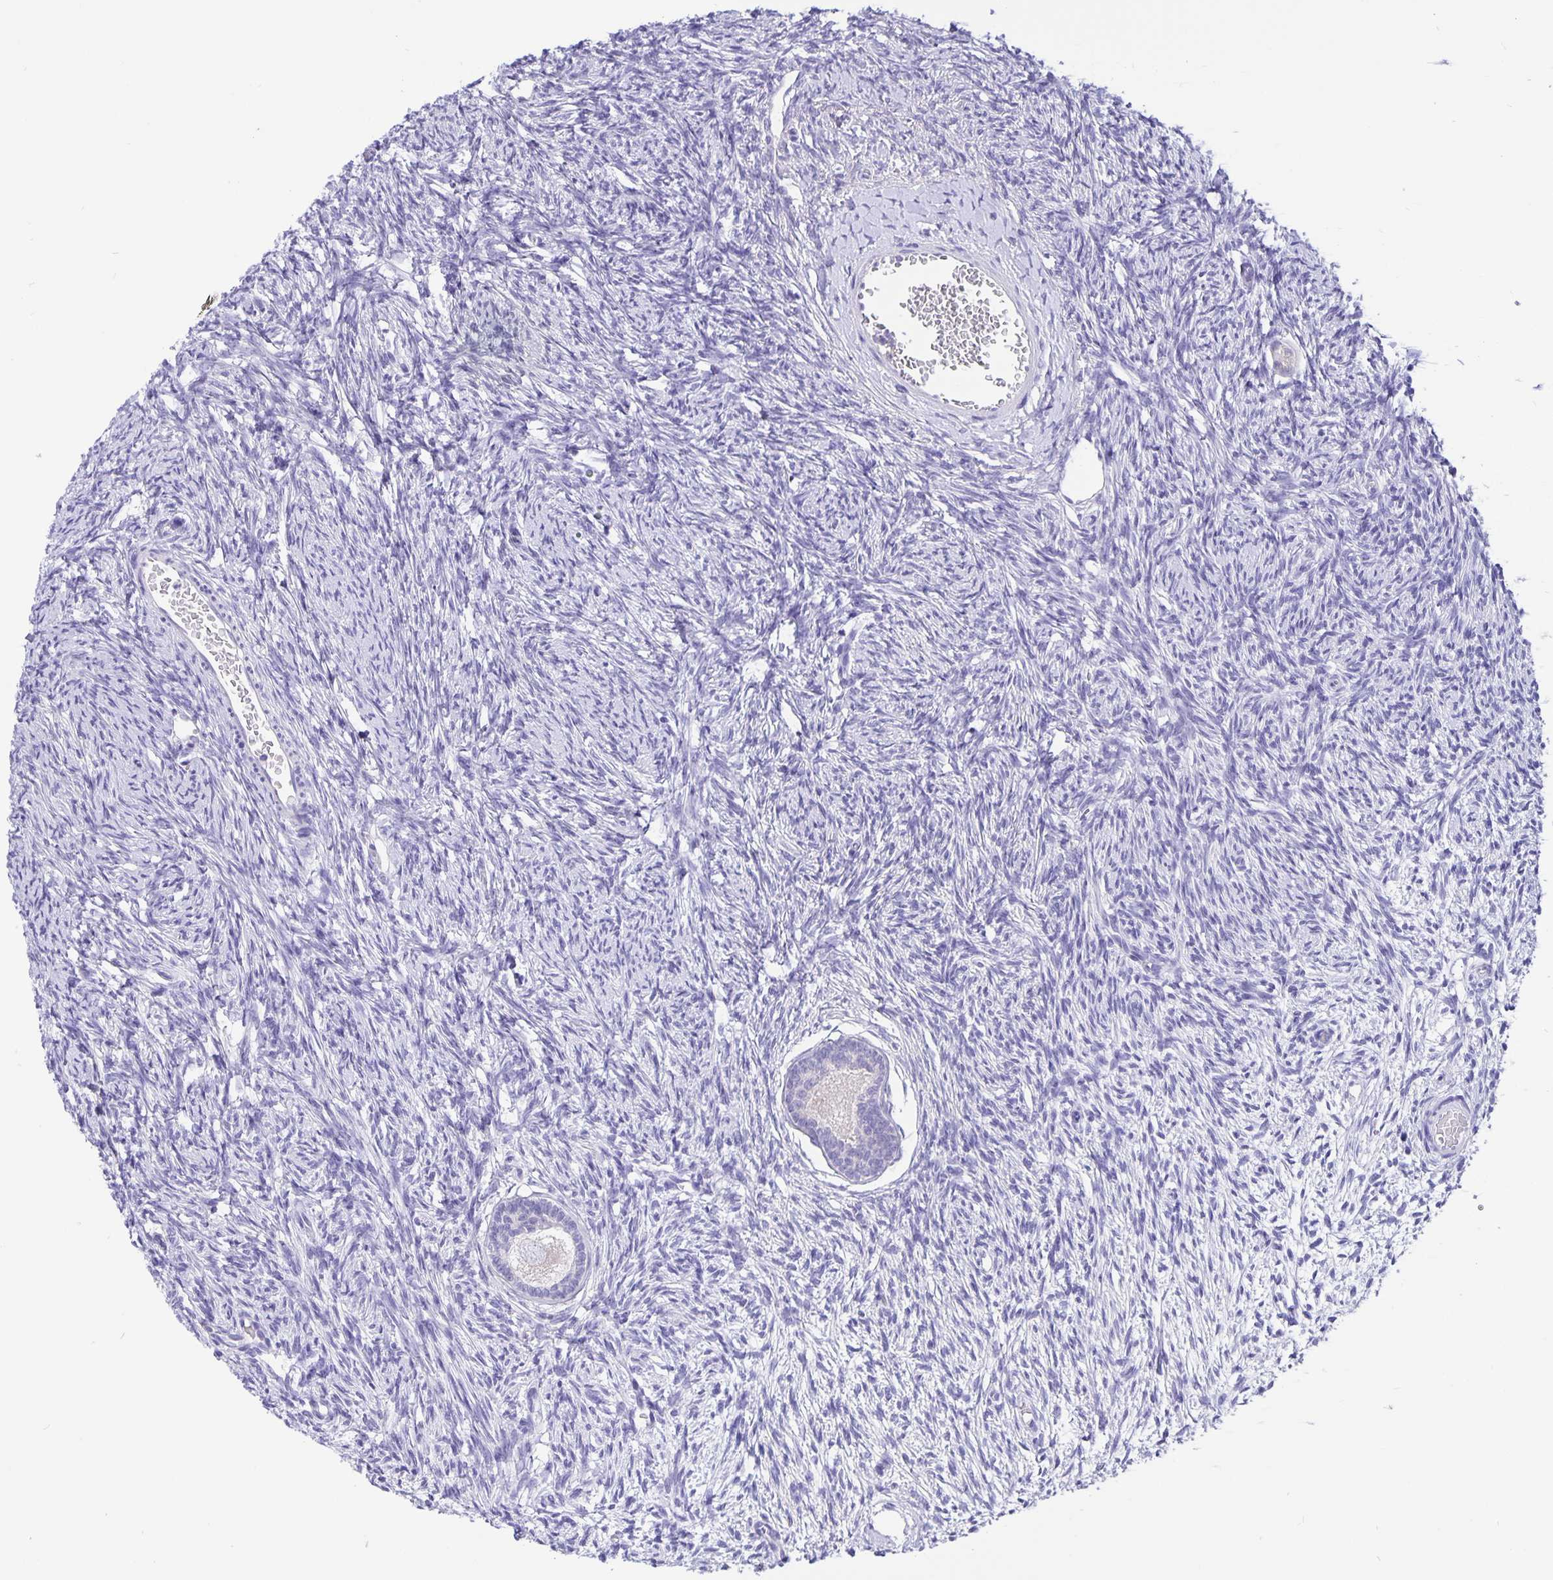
{"staining": {"intensity": "negative", "quantity": "none", "location": "none"}, "tissue": "ovary", "cell_type": "Follicle cells", "image_type": "normal", "snomed": [{"axis": "morphology", "description": "Normal tissue, NOS"}, {"axis": "topography", "description": "Ovary"}], "caption": "Follicle cells show no significant protein staining in unremarkable ovary. (DAB immunohistochemistry, high magnification).", "gene": "ERMN", "patient": {"sex": "female", "age": 33}}